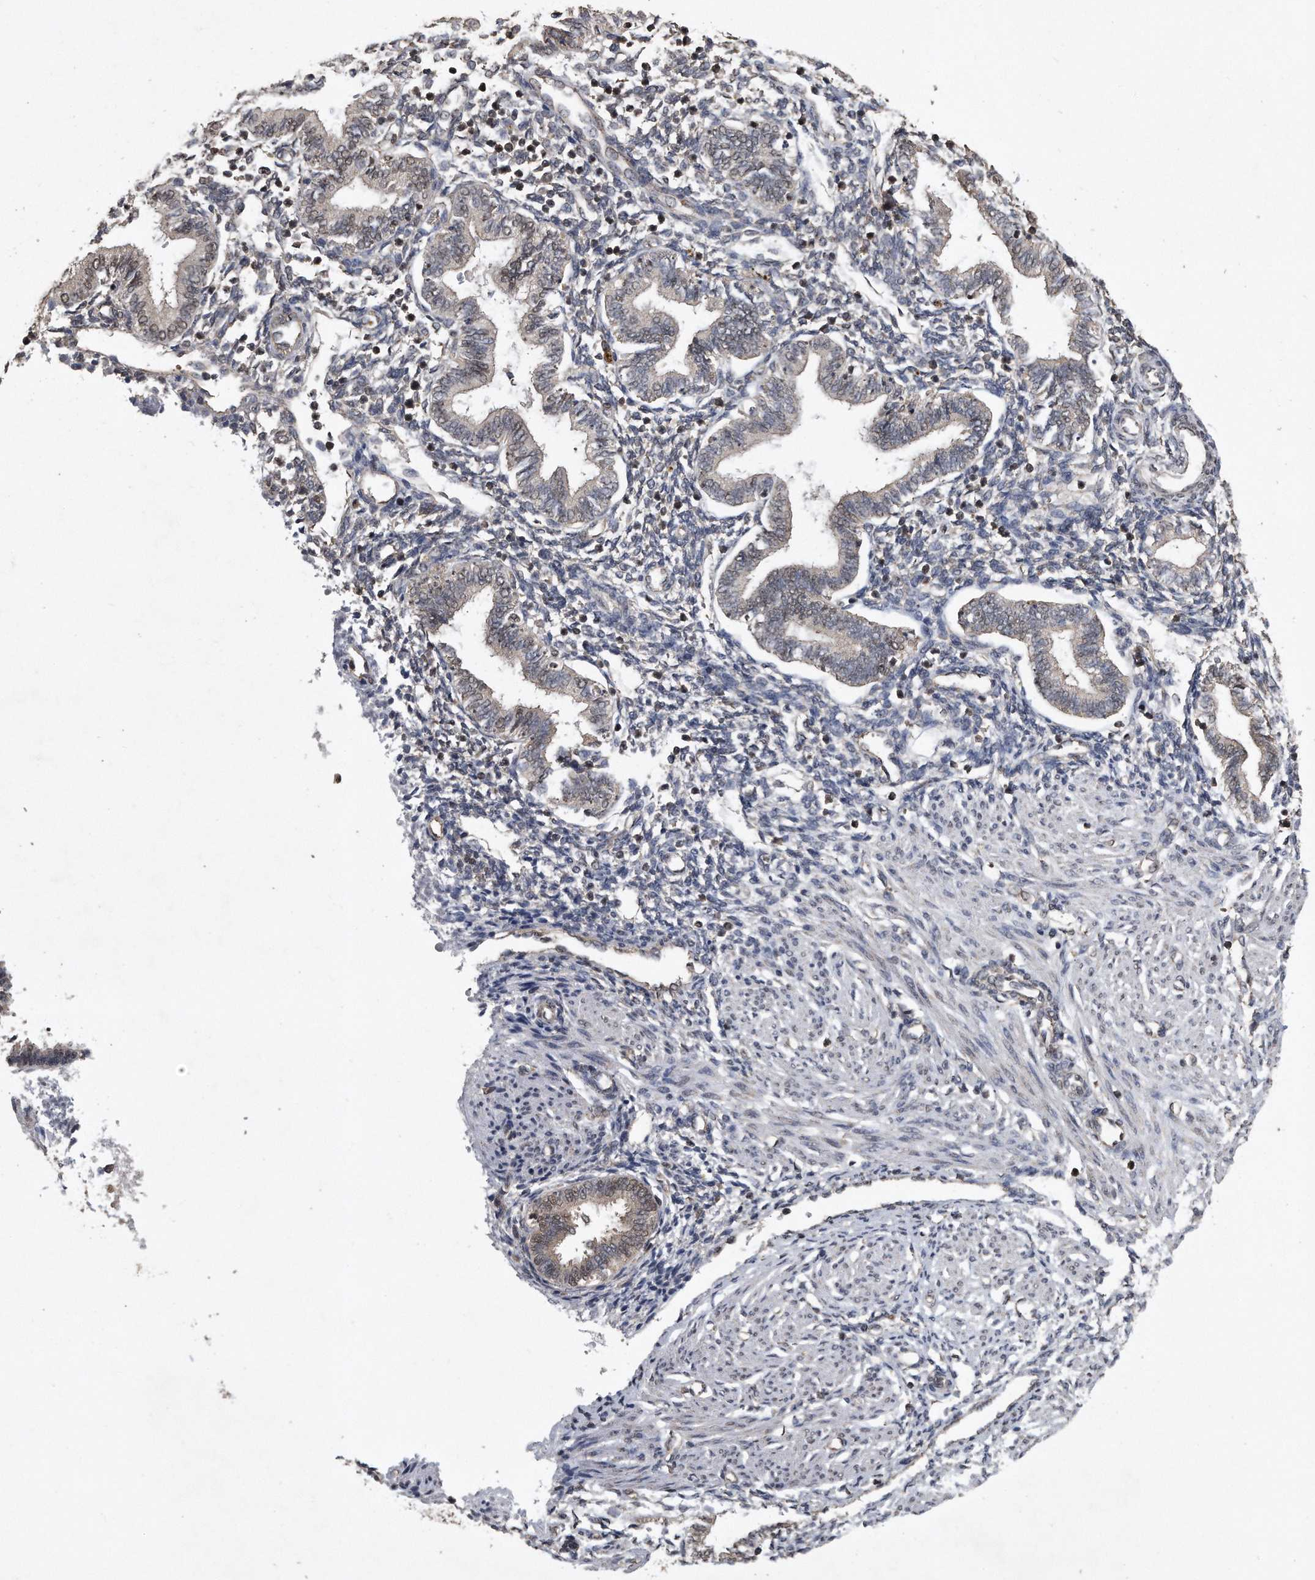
{"staining": {"intensity": "negative", "quantity": "none", "location": "none"}, "tissue": "endometrium", "cell_type": "Cells in endometrial stroma", "image_type": "normal", "snomed": [{"axis": "morphology", "description": "Normal tissue, NOS"}, {"axis": "topography", "description": "Endometrium"}], "caption": "Cells in endometrial stroma are negative for brown protein staining in benign endometrium. (Stains: DAB (3,3'-diaminobenzidine) IHC with hematoxylin counter stain, Microscopy: brightfield microscopy at high magnification).", "gene": "CRYZL1", "patient": {"sex": "female", "age": 53}}